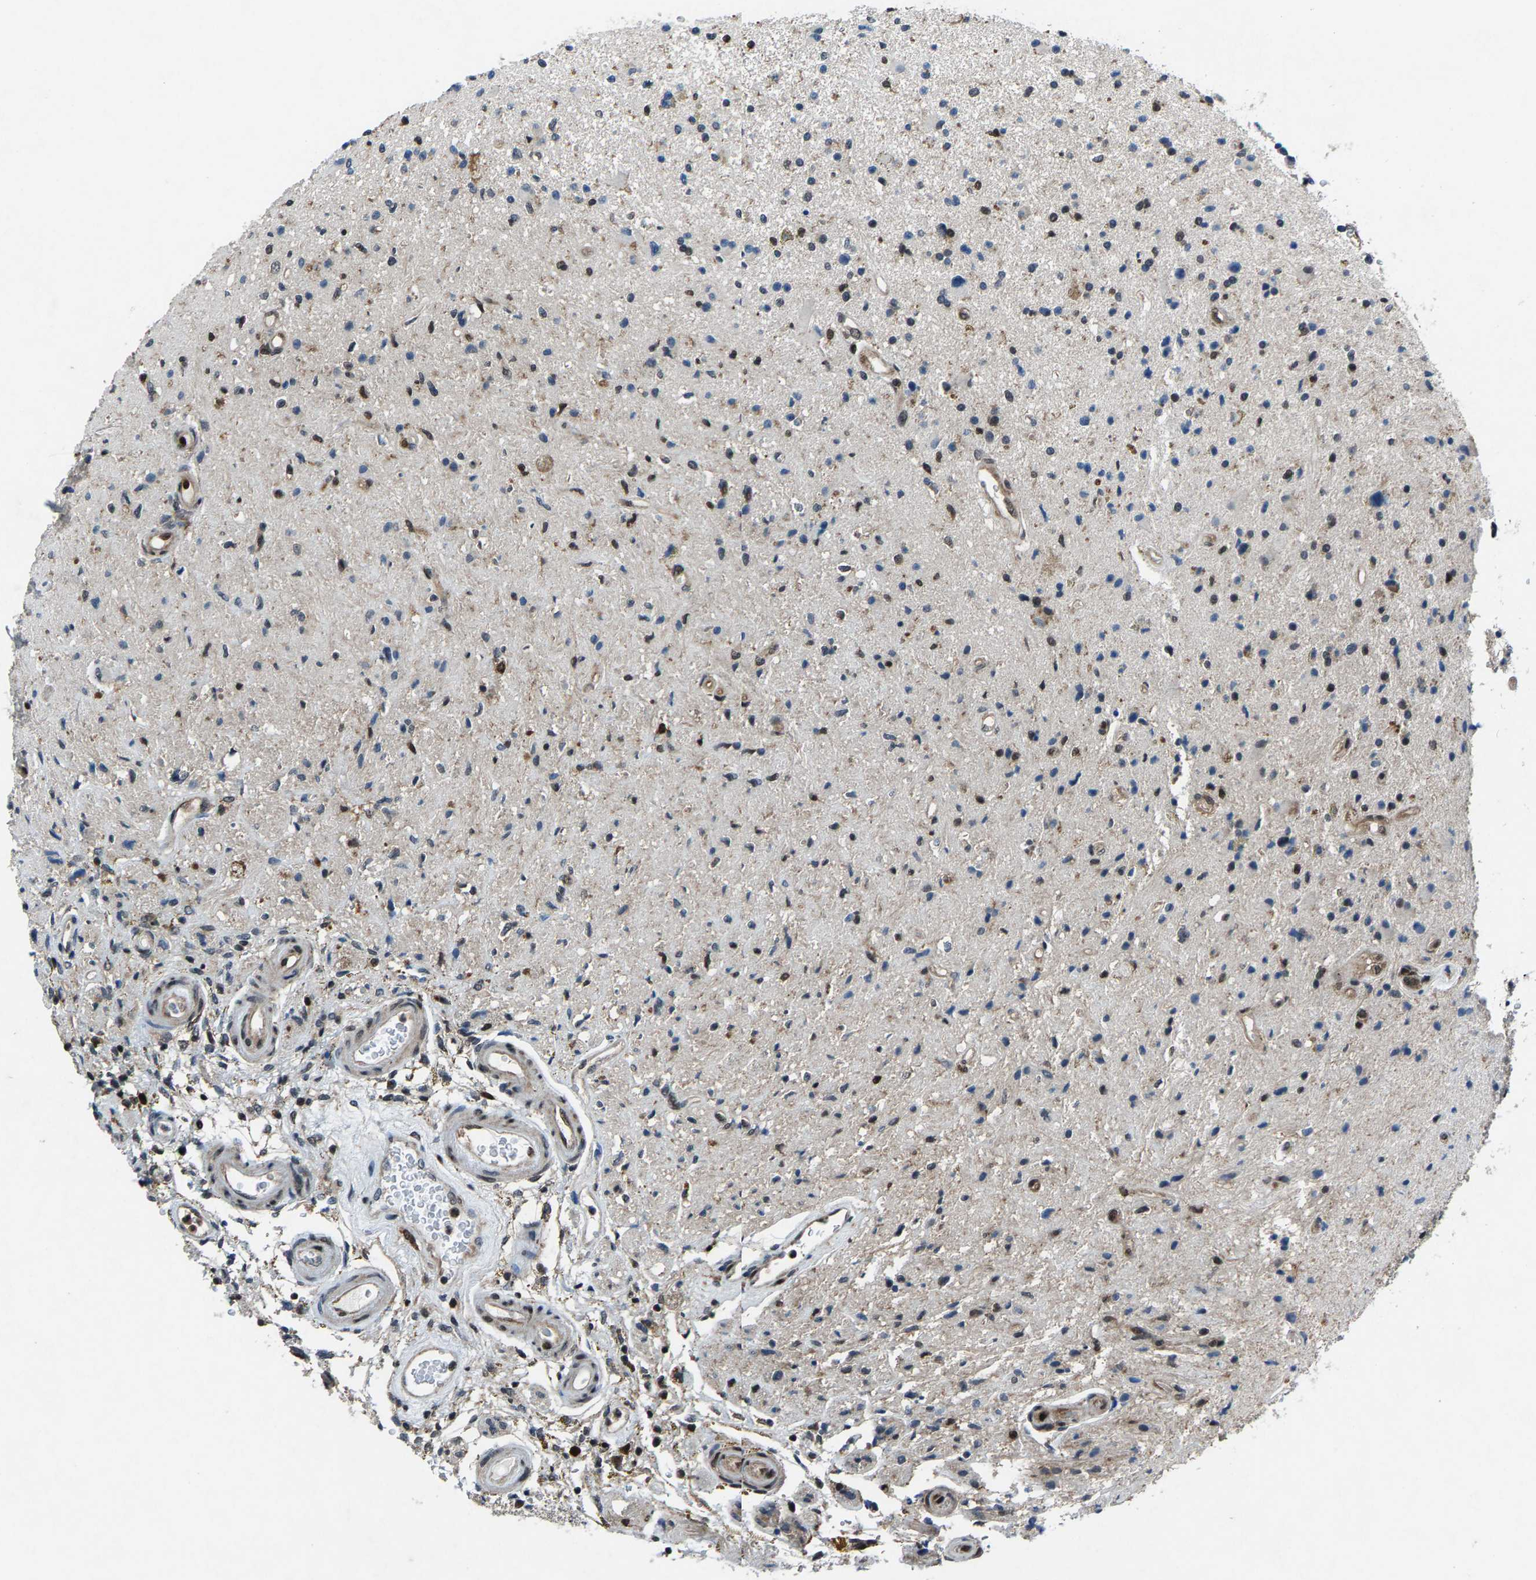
{"staining": {"intensity": "weak", "quantity": "<25%", "location": "nuclear"}, "tissue": "glioma", "cell_type": "Tumor cells", "image_type": "cancer", "snomed": [{"axis": "morphology", "description": "Glioma, malignant, High grade"}, {"axis": "topography", "description": "Brain"}], "caption": "High magnification brightfield microscopy of glioma stained with DAB (brown) and counterstained with hematoxylin (blue): tumor cells show no significant expression.", "gene": "ATXN3", "patient": {"sex": "male", "age": 33}}